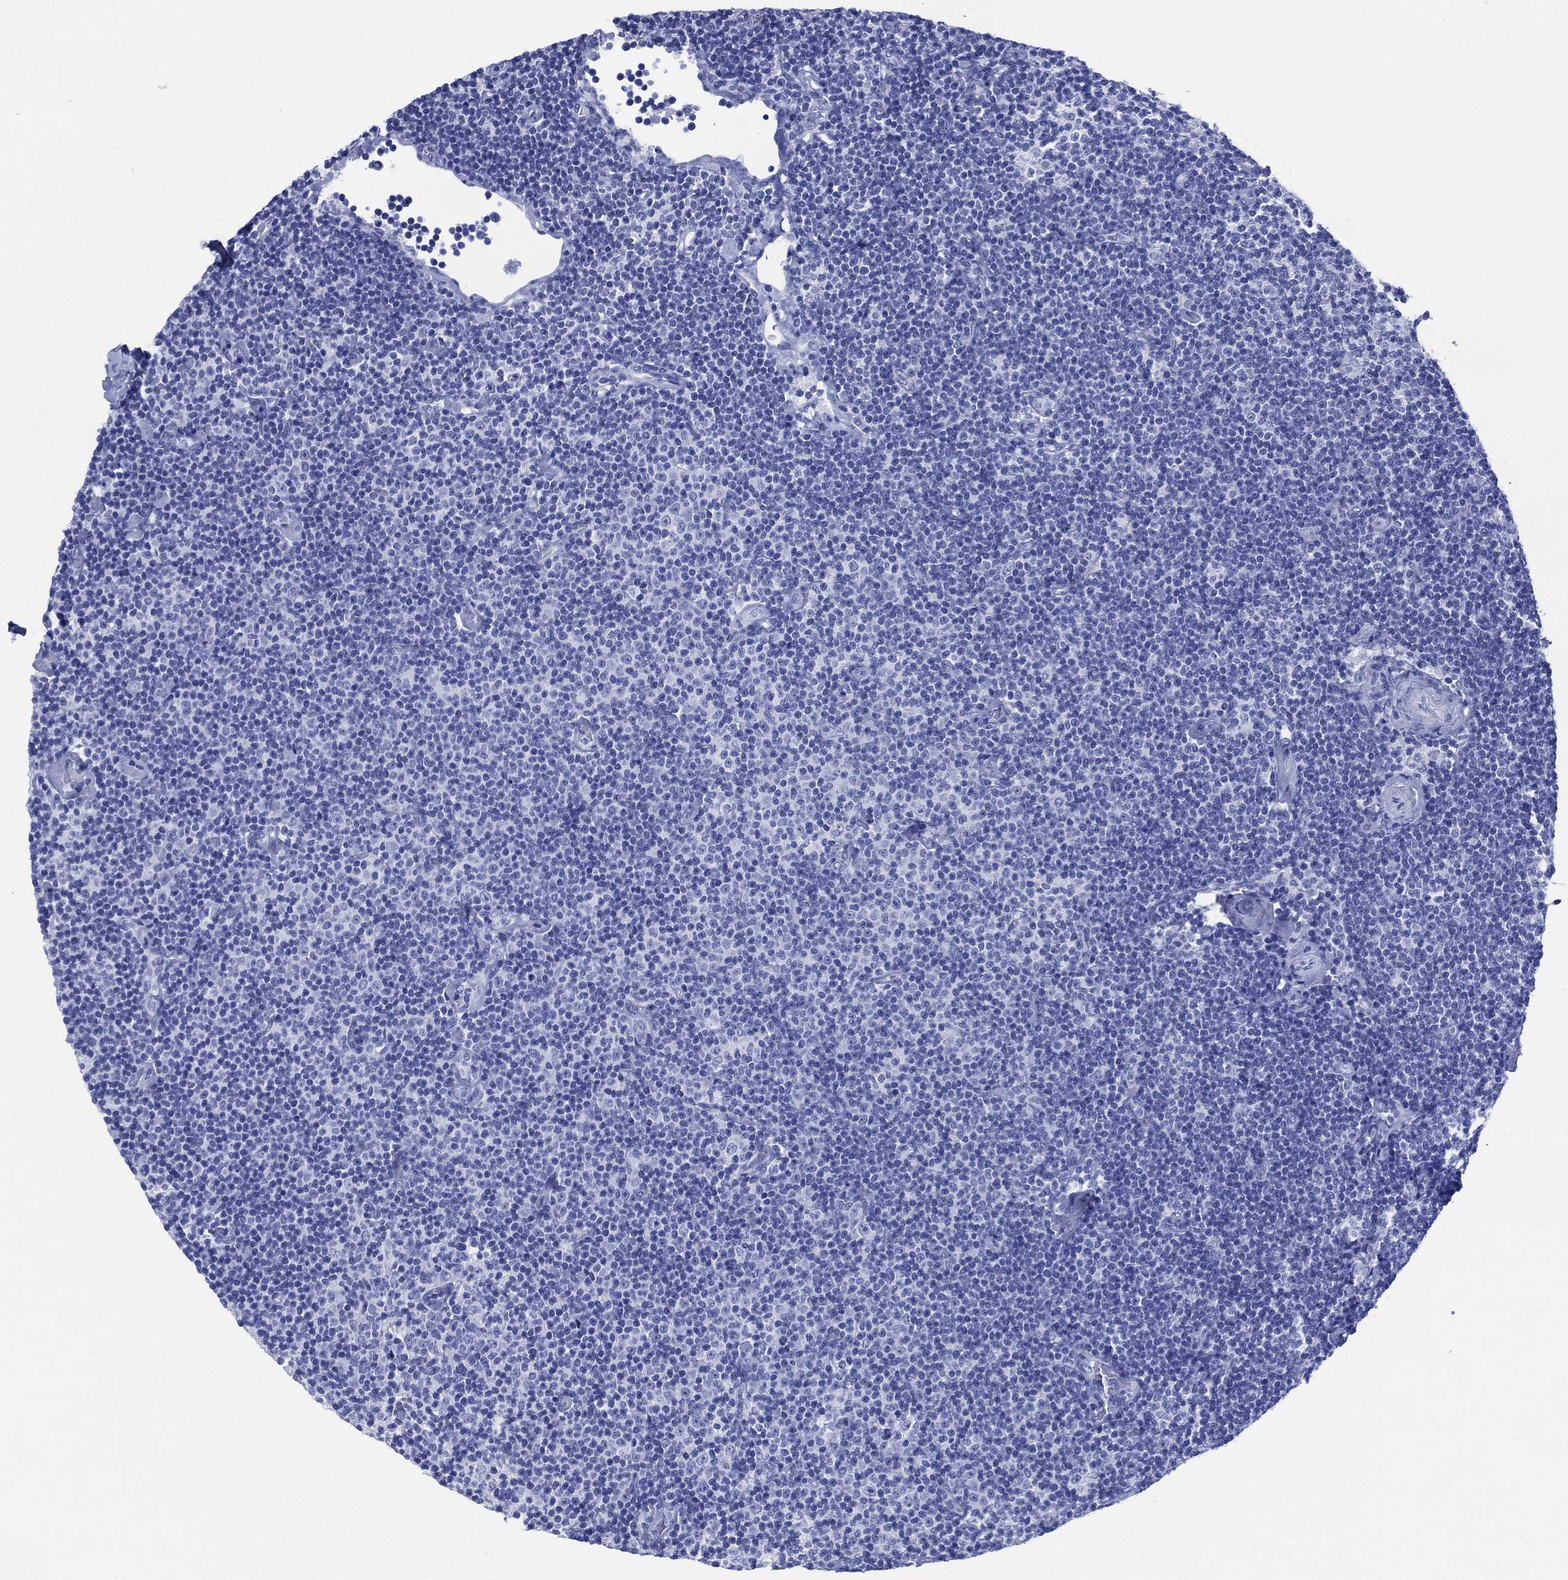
{"staining": {"intensity": "negative", "quantity": "none", "location": "none"}, "tissue": "lymphoma", "cell_type": "Tumor cells", "image_type": "cancer", "snomed": [{"axis": "morphology", "description": "Malignant lymphoma, non-Hodgkin's type, Low grade"}, {"axis": "topography", "description": "Lymph node"}], "caption": "Lymphoma stained for a protein using immunohistochemistry shows no staining tumor cells.", "gene": "SIGLECL1", "patient": {"sex": "male", "age": 81}}